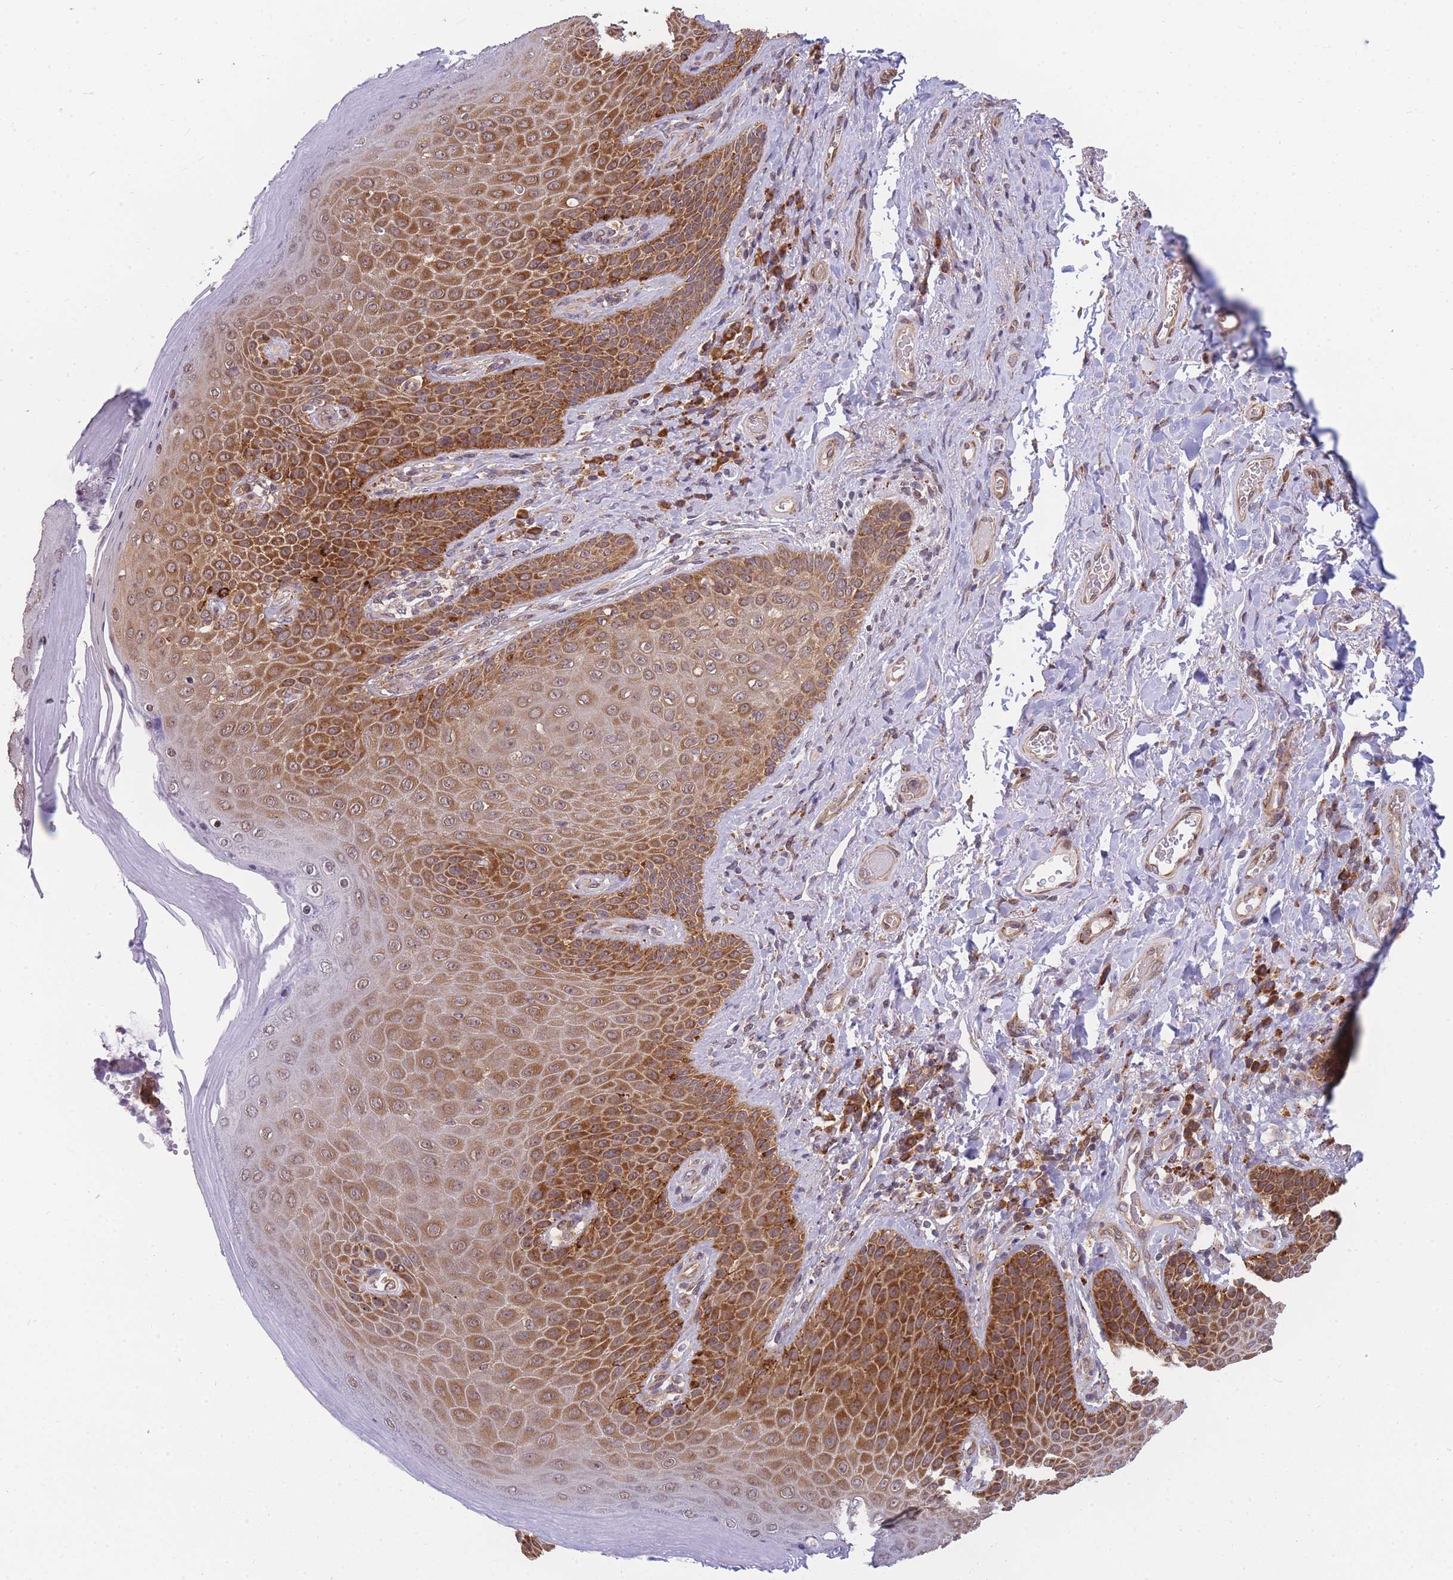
{"staining": {"intensity": "strong", "quantity": ">75%", "location": "cytoplasmic/membranous"}, "tissue": "skin", "cell_type": "Epidermal cells", "image_type": "normal", "snomed": [{"axis": "morphology", "description": "Normal tissue, NOS"}, {"axis": "topography", "description": "Anal"}], "caption": "Protein expression analysis of benign human skin reveals strong cytoplasmic/membranous positivity in about >75% of epidermal cells. (Stains: DAB in brown, nuclei in blue, Microscopy: brightfield microscopy at high magnification).", "gene": "ENSG00000276345", "patient": {"sex": "female", "age": 89}}